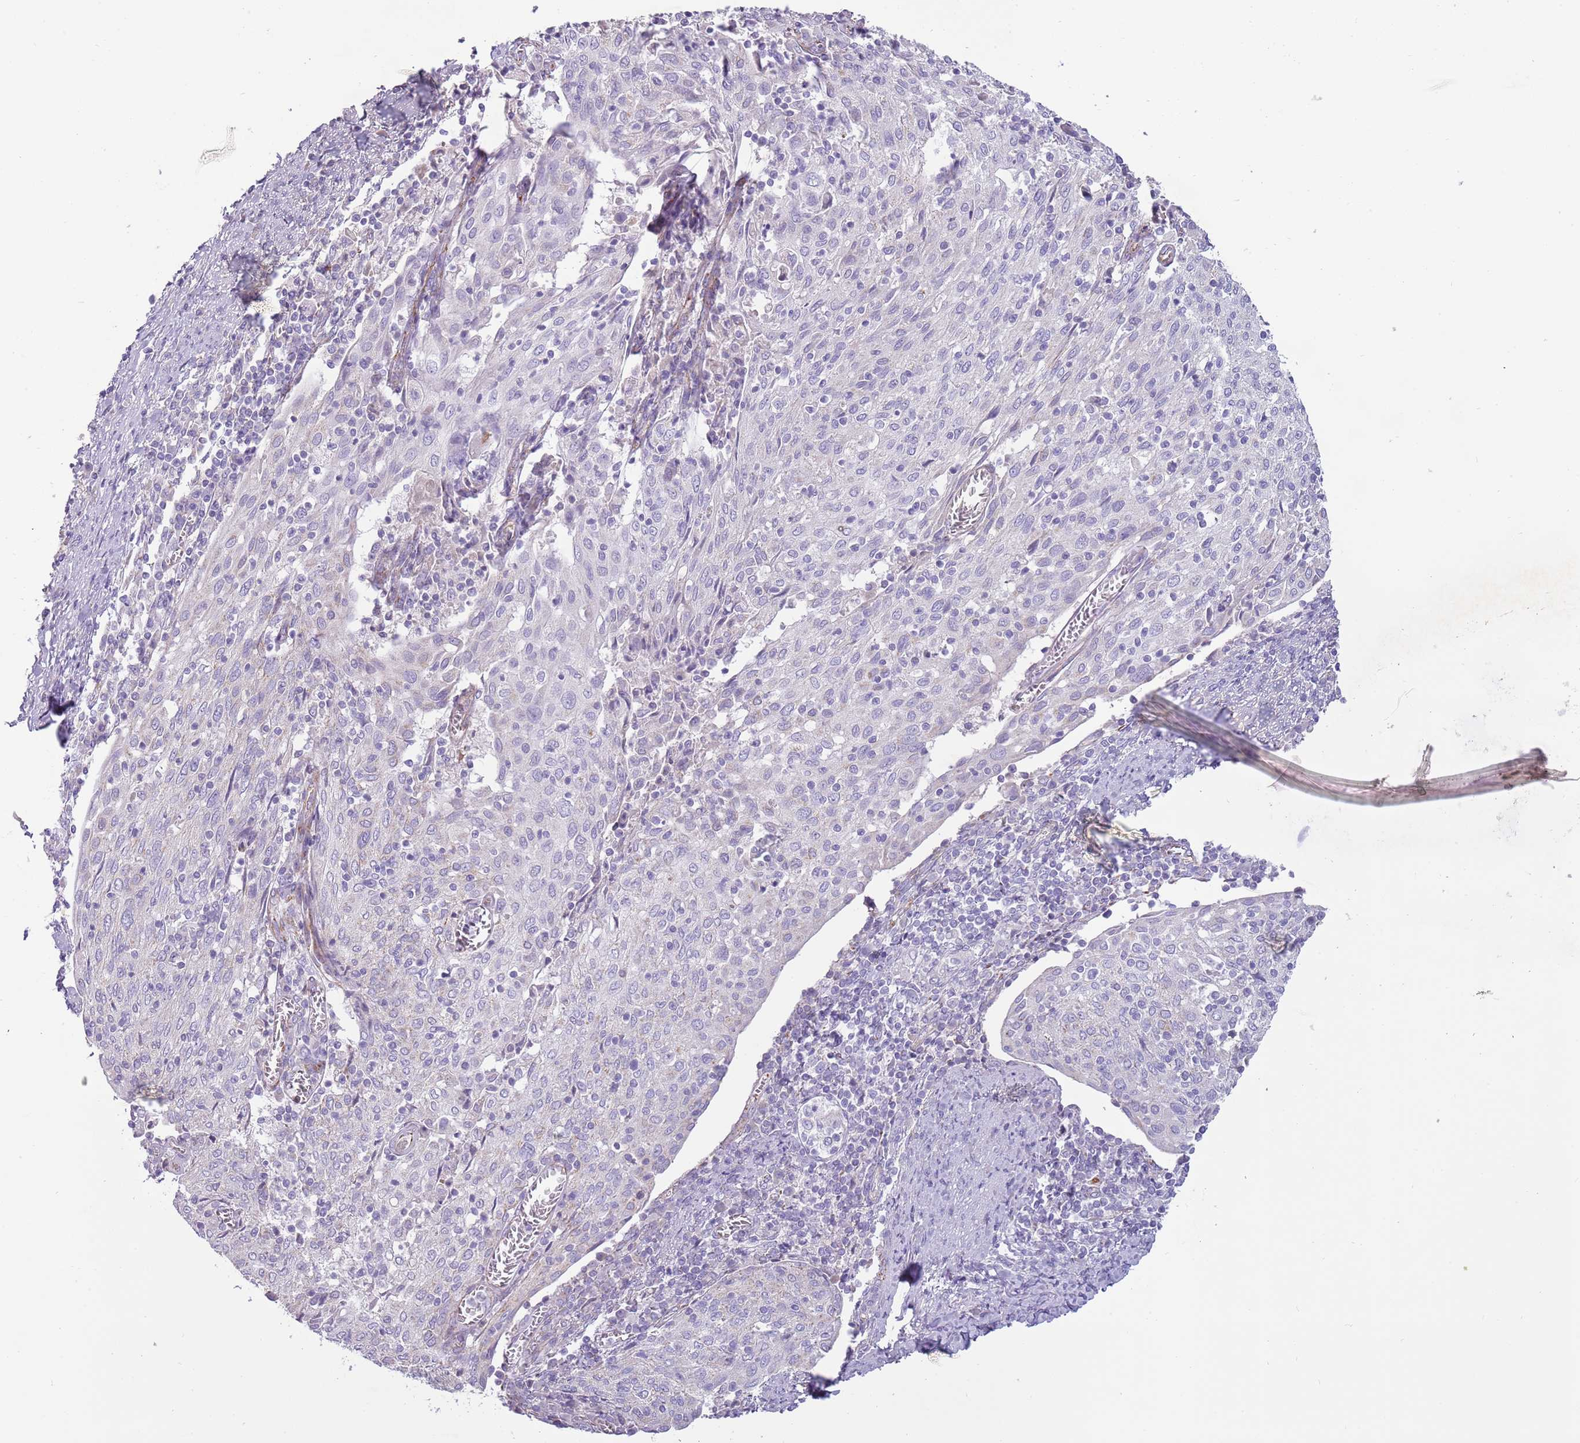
{"staining": {"intensity": "negative", "quantity": "none", "location": "none"}, "tissue": "cervical cancer", "cell_type": "Tumor cells", "image_type": "cancer", "snomed": [{"axis": "morphology", "description": "Squamous cell carcinoma, NOS"}, {"axis": "topography", "description": "Cervix"}], "caption": "Immunohistochemical staining of human cervical squamous cell carcinoma exhibits no significant expression in tumor cells.", "gene": "RNF222", "patient": {"sex": "female", "age": 52}}